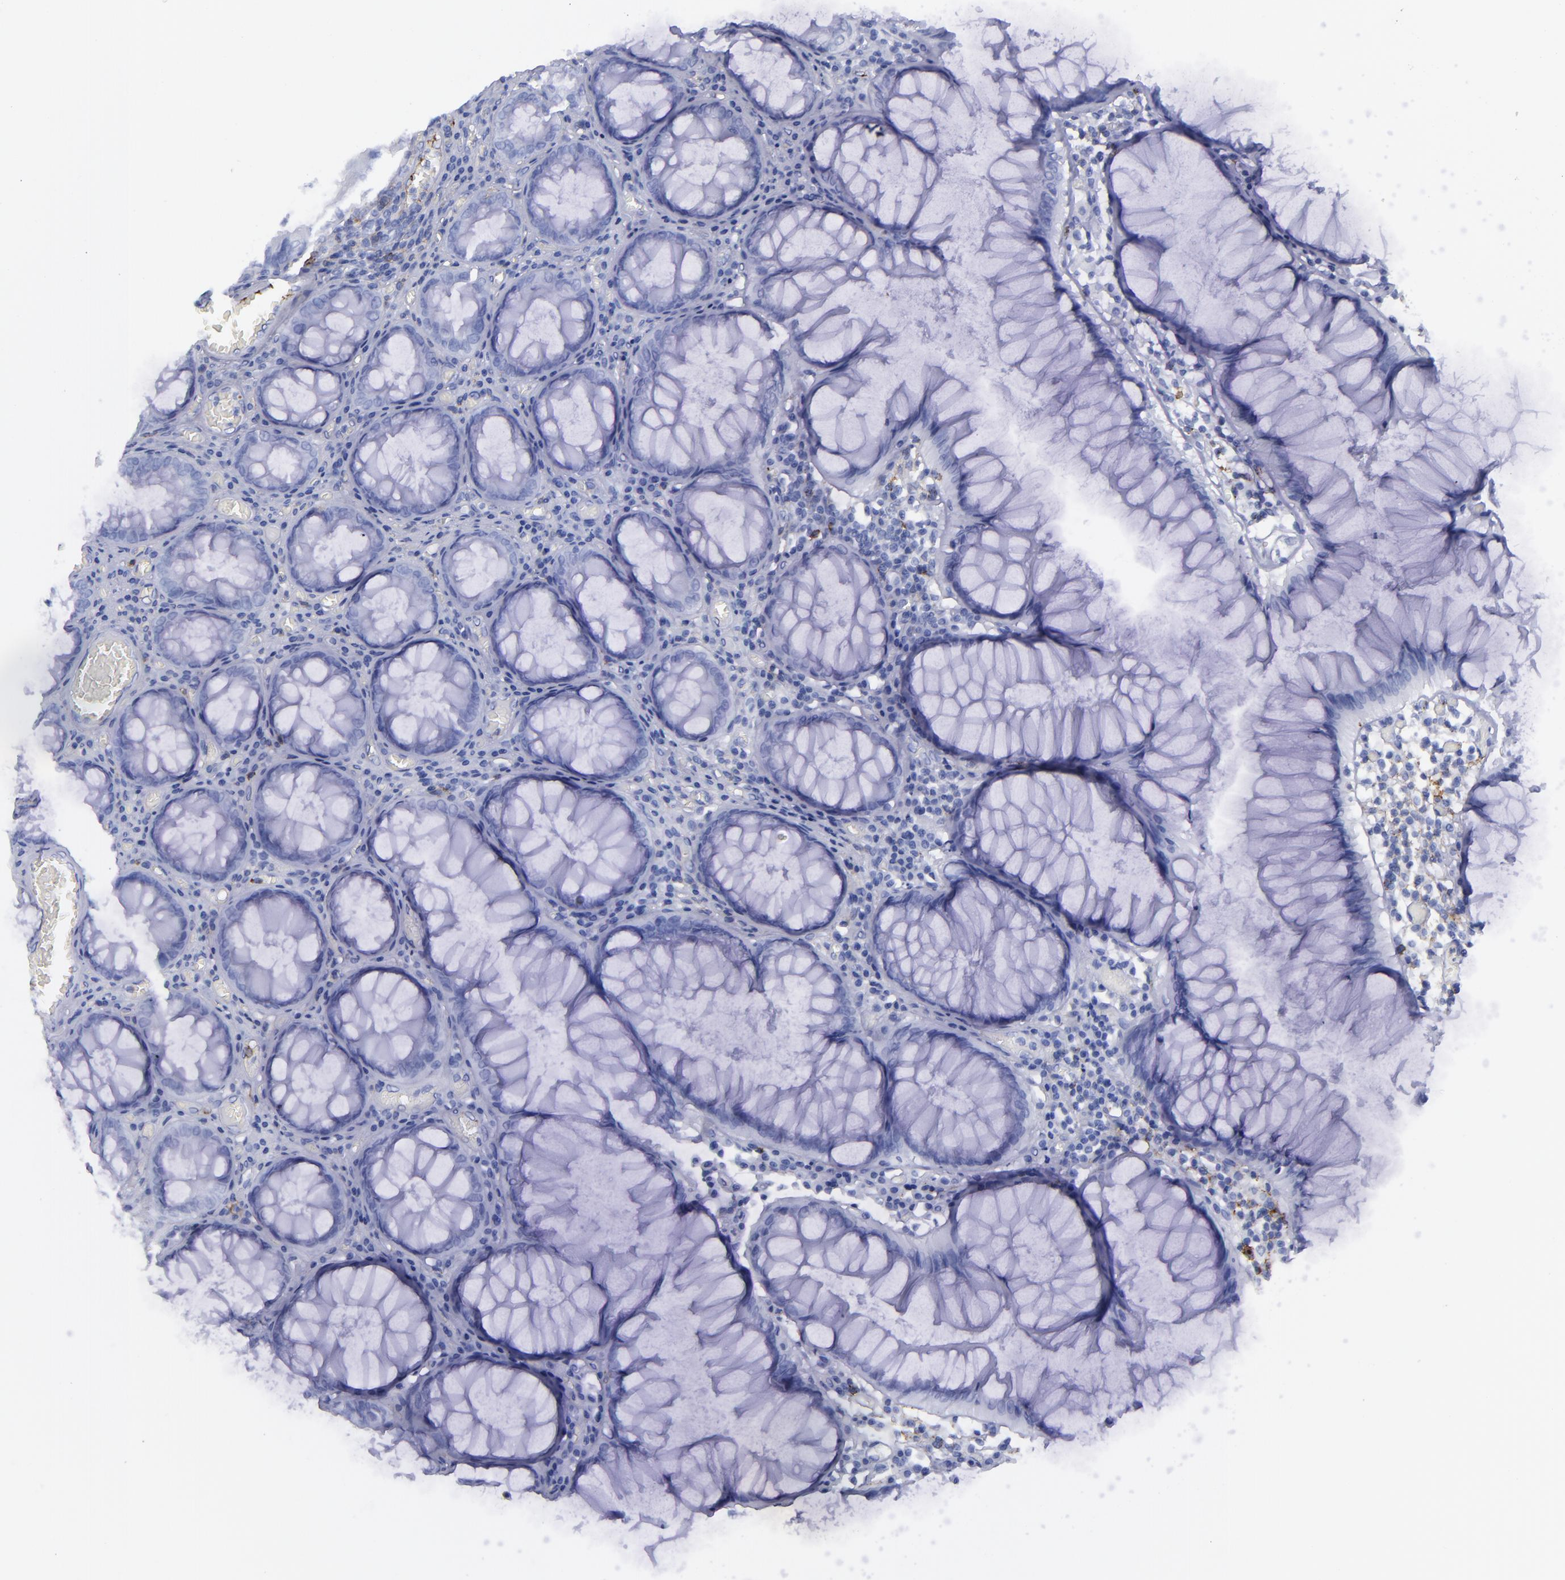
{"staining": {"intensity": "negative", "quantity": "none", "location": "none"}, "tissue": "colorectal cancer", "cell_type": "Tumor cells", "image_type": "cancer", "snomed": [{"axis": "morphology", "description": "Adenocarcinoma, NOS"}, {"axis": "topography", "description": "Rectum"}], "caption": "This is a image of IHC staining of adenocarcinoma (colorectal), which shows no expression in tumor cells.", "gene": "SELPLG", "patient": {"sex": "female", "age": 98}}